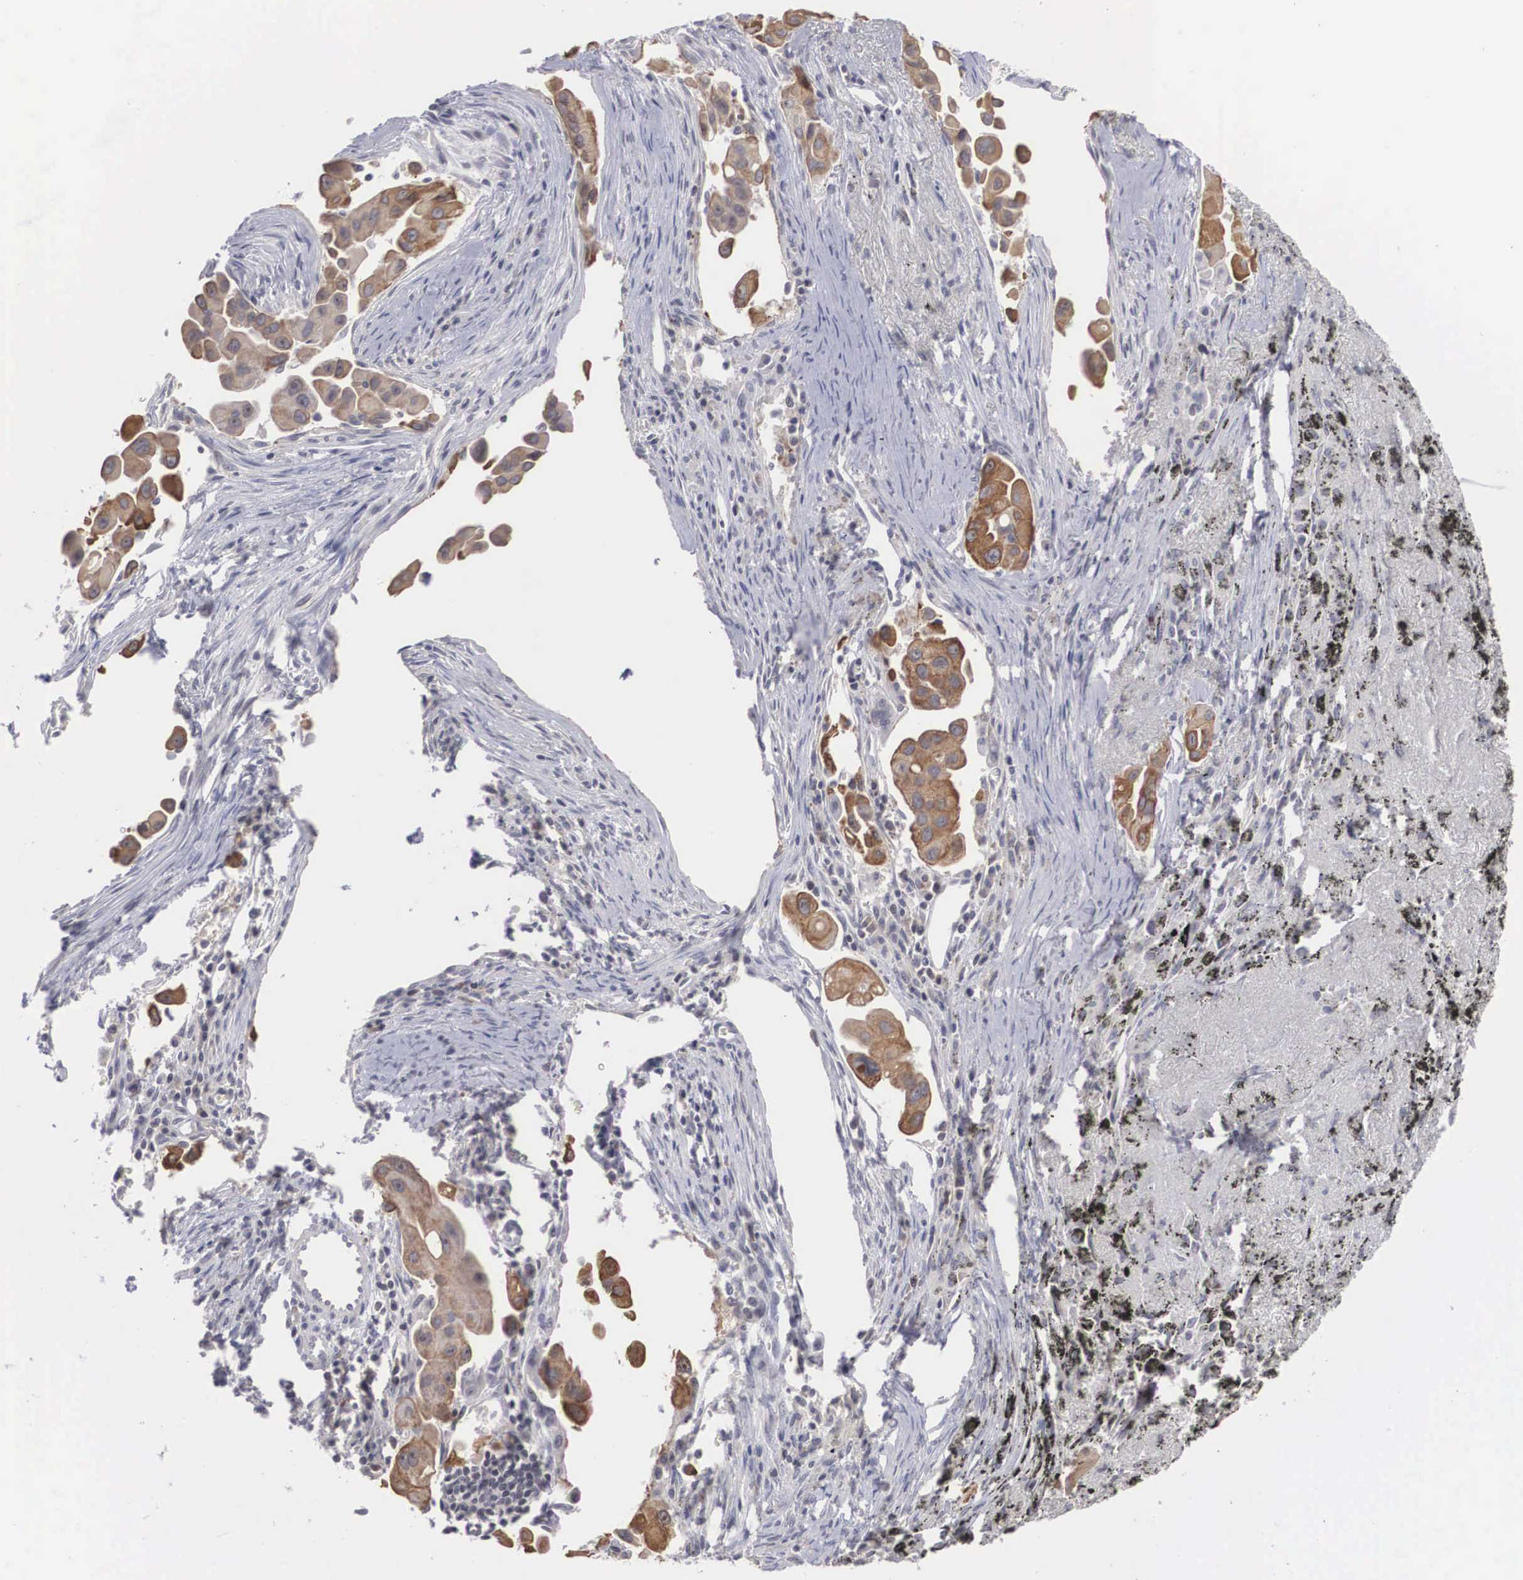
{"staining": {"intensity": "moderate", "quantity": ">75%", "location": "cytoplasmic/membranous"}, "tissue": "lung cancer", "cell_type": "Tumor cells", "image_type": "cancer", "snomed": [{"axis": "morphology", "description": "Adenocarcinoma, NOS"}, {"axis": "topography", "description": "Lung"}], "caption": "Protein expression analysis of human adenocarcinoma (lung) reveals moderate cytoplasmic/membranous staining in about >75% of tumor cells.", "gene": "WDR89", "patient": {"sex": "male", "age": 68}}